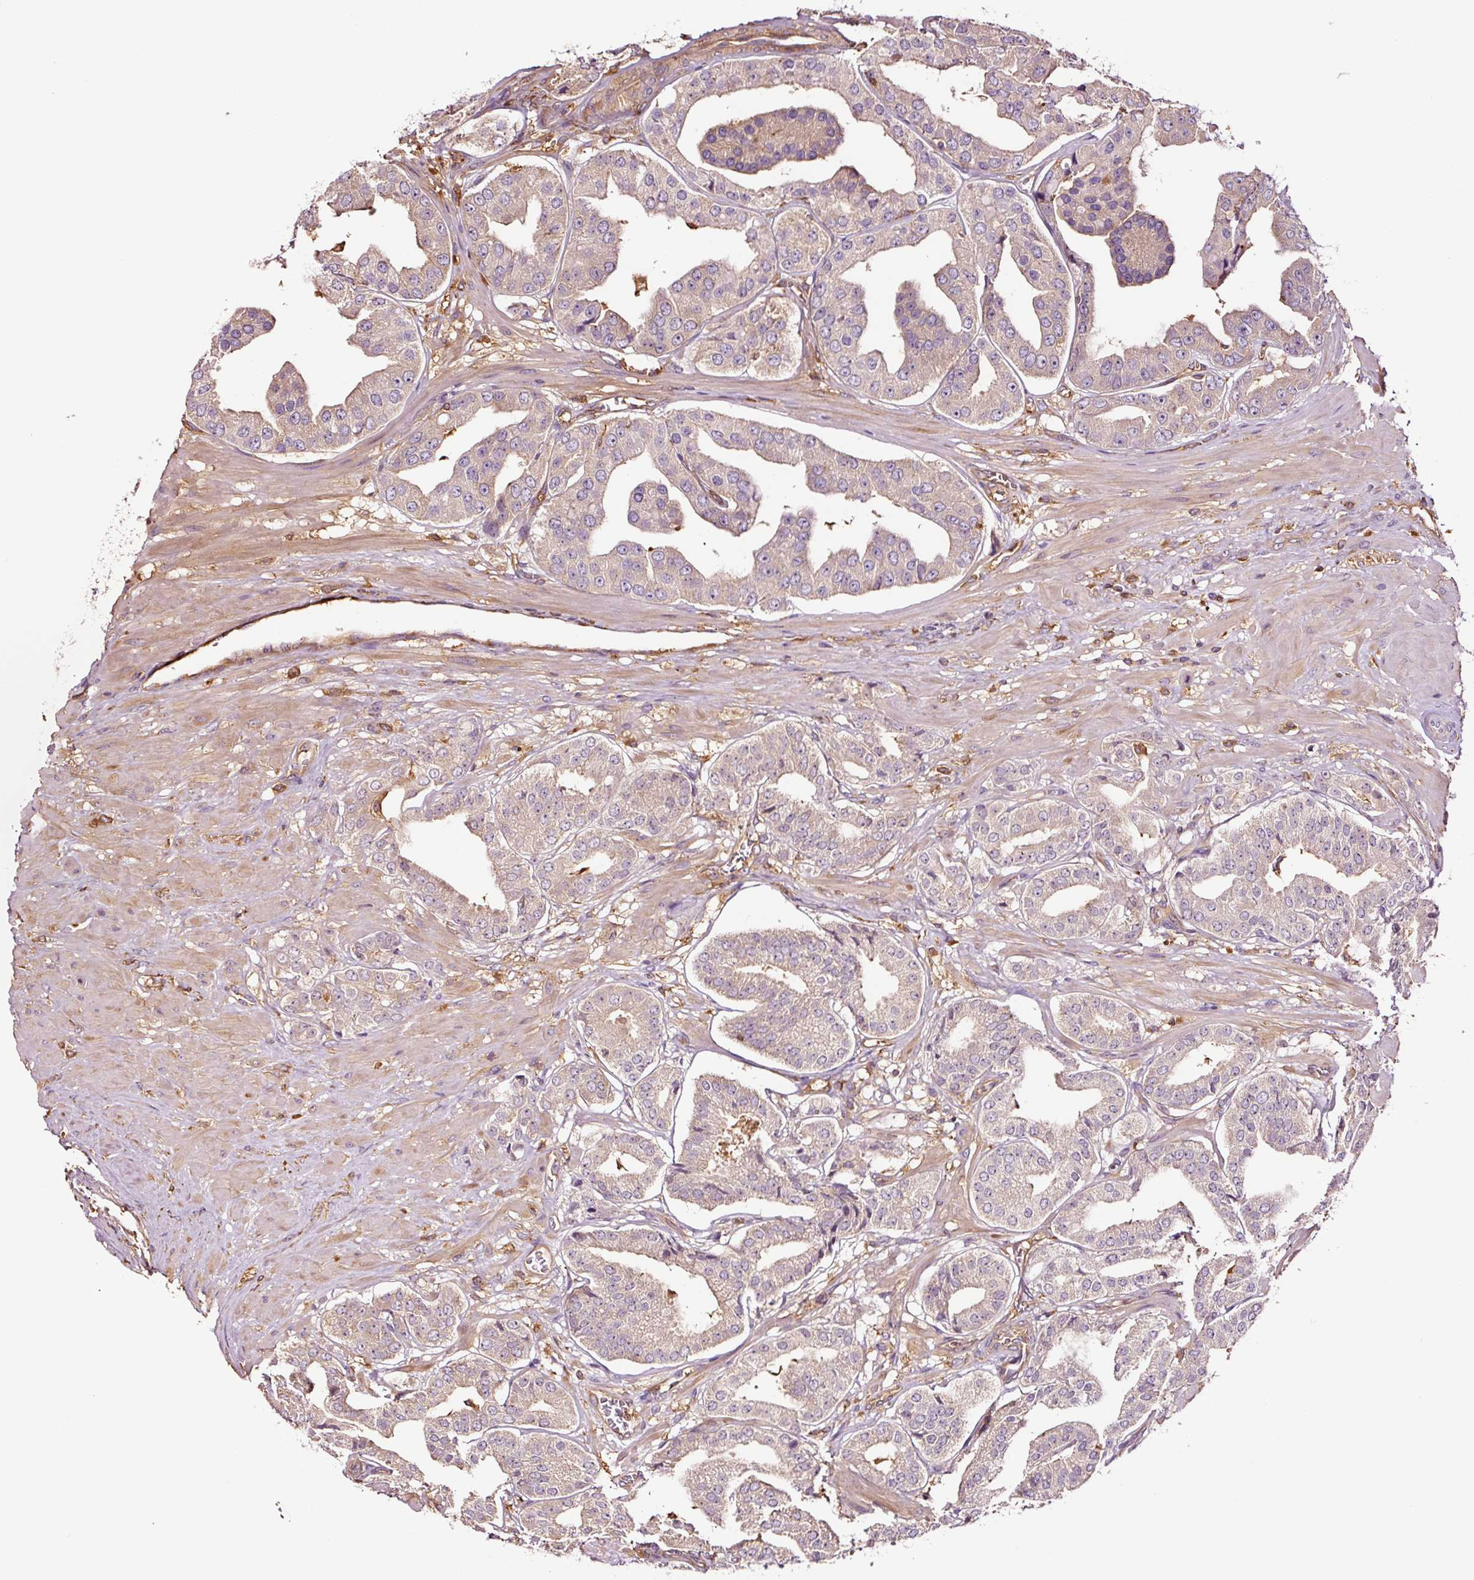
{"staining": {"intensity": "negative", "quantity": "none", "location": "none"}, "tissue": "prostate cancer", "cell_type": "Tumor cells", "image_type": "cancer", "snomed": [{"axis": "morphology", "description": "Adenocarcinoma, High grade"}, {"axis": "topography", "description": "Prostate"}], "caption": "This micrograph is of prostate cancer stained with immunohistochemistry to label a protein in brown with the nuclei are counter-stained blue. There is no positivity in tumor cells. The staining was performed using DAB to visualize the protein expression in brown, while the nuclei were stained in blue with hematoxylin (Magnification: 20x).", "gene": "METAP1", "patient": {"sex": "male", "age": 63}}